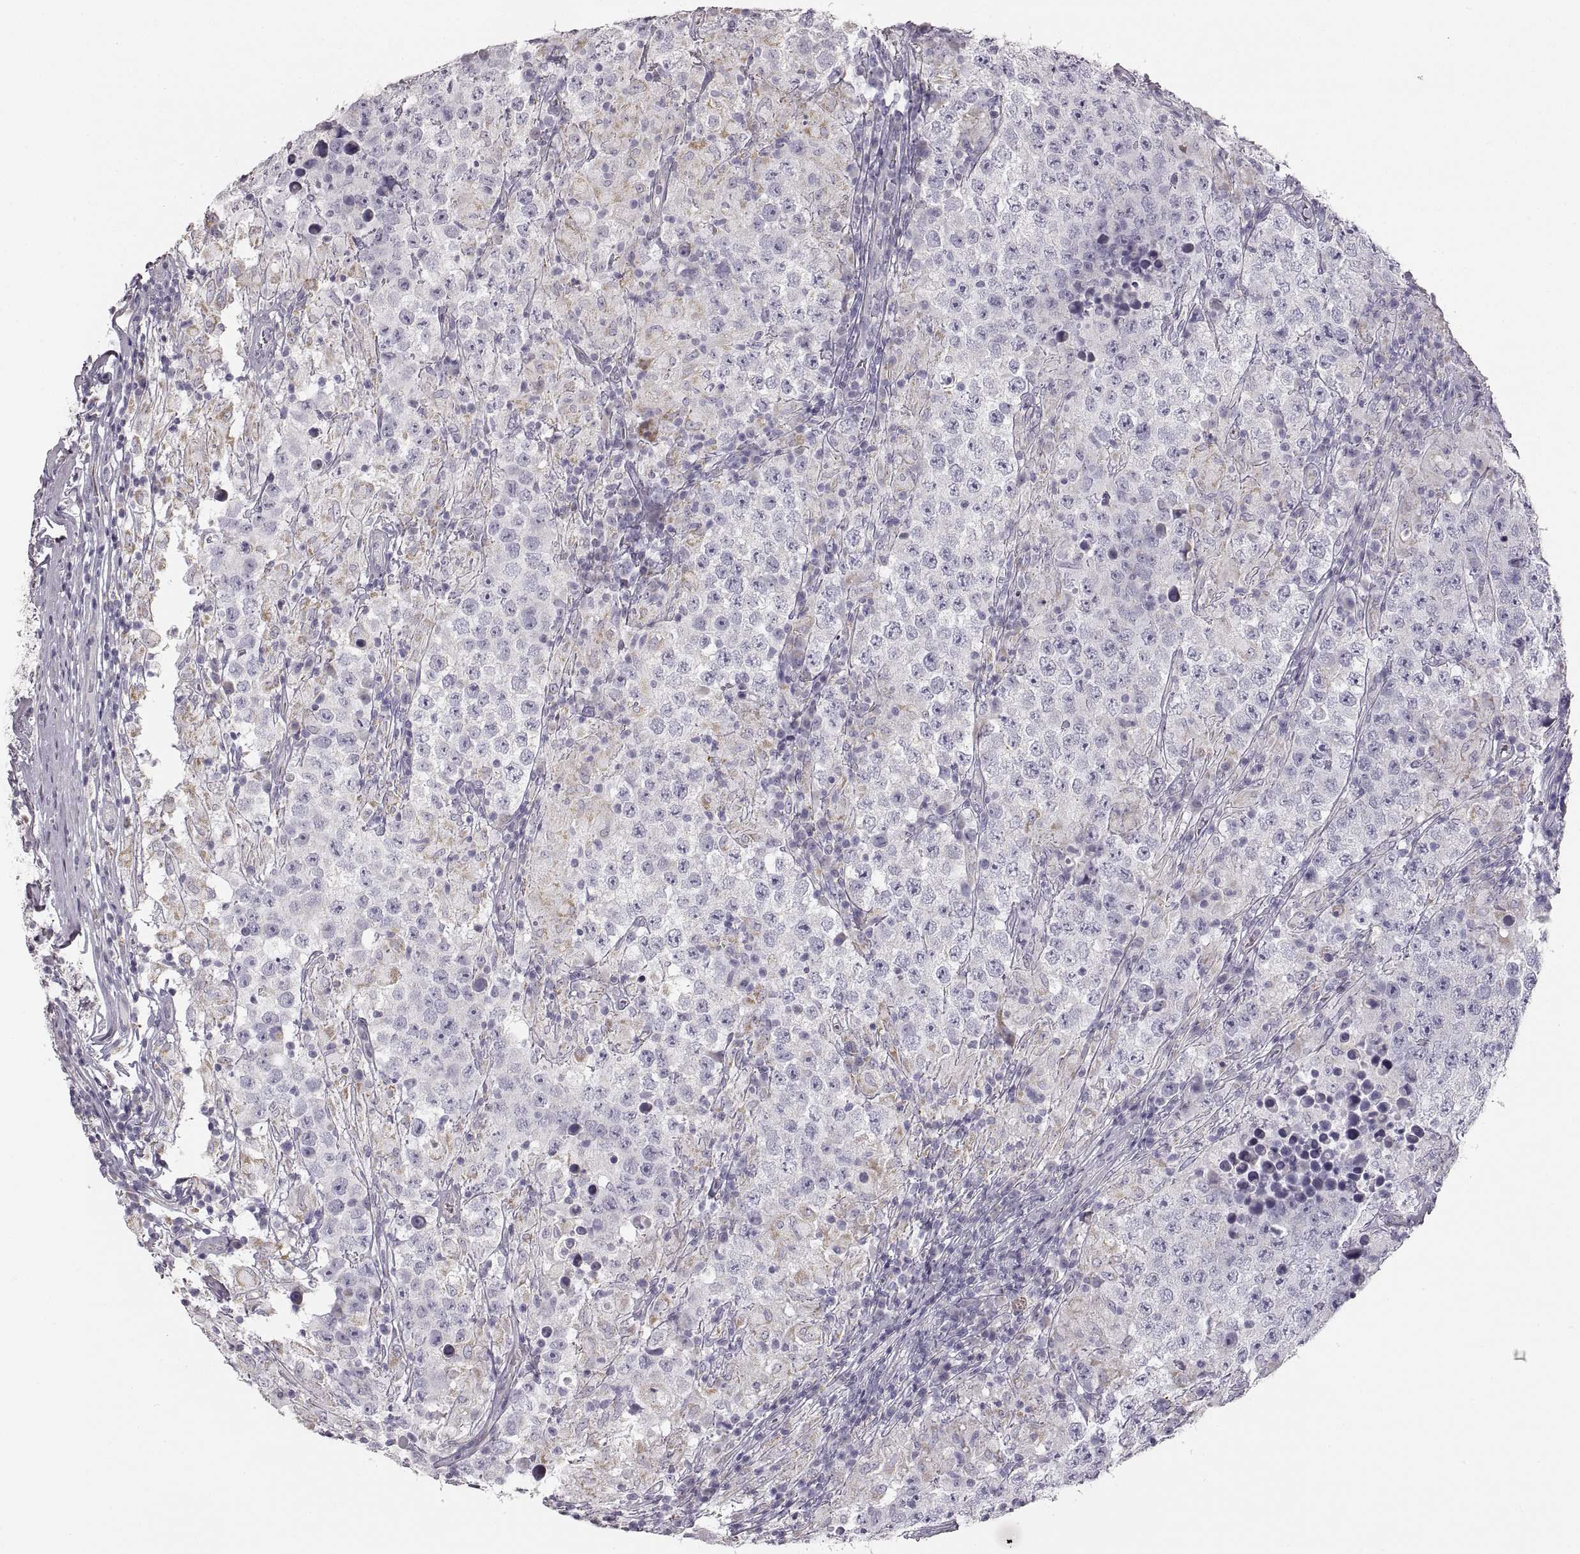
{"staining": {"intensity": "negative", "quantity": "none", "location": "none"}, "tissue": "testis cancer", "cell_type": "Tumor cells", "image_type": "cancer", "snomed": [{"axis": "morphology", "description": "Seminoma, NOS"}, {"axis": "morphology", "description": "Carcinoma, Embryonal, NOS"}, {"axis": "topography", "description": "Testis"}], "caption": "Immunohistochemistry (IHC) micrograph of neoplastic tissue: human seminoma (testis) stained with DAB (3,3'-diaminobenzidine) displays no significant protein expression in tumor cells.", "gene": "RDH13", "patient": {"sex": "male", "age": 41}}